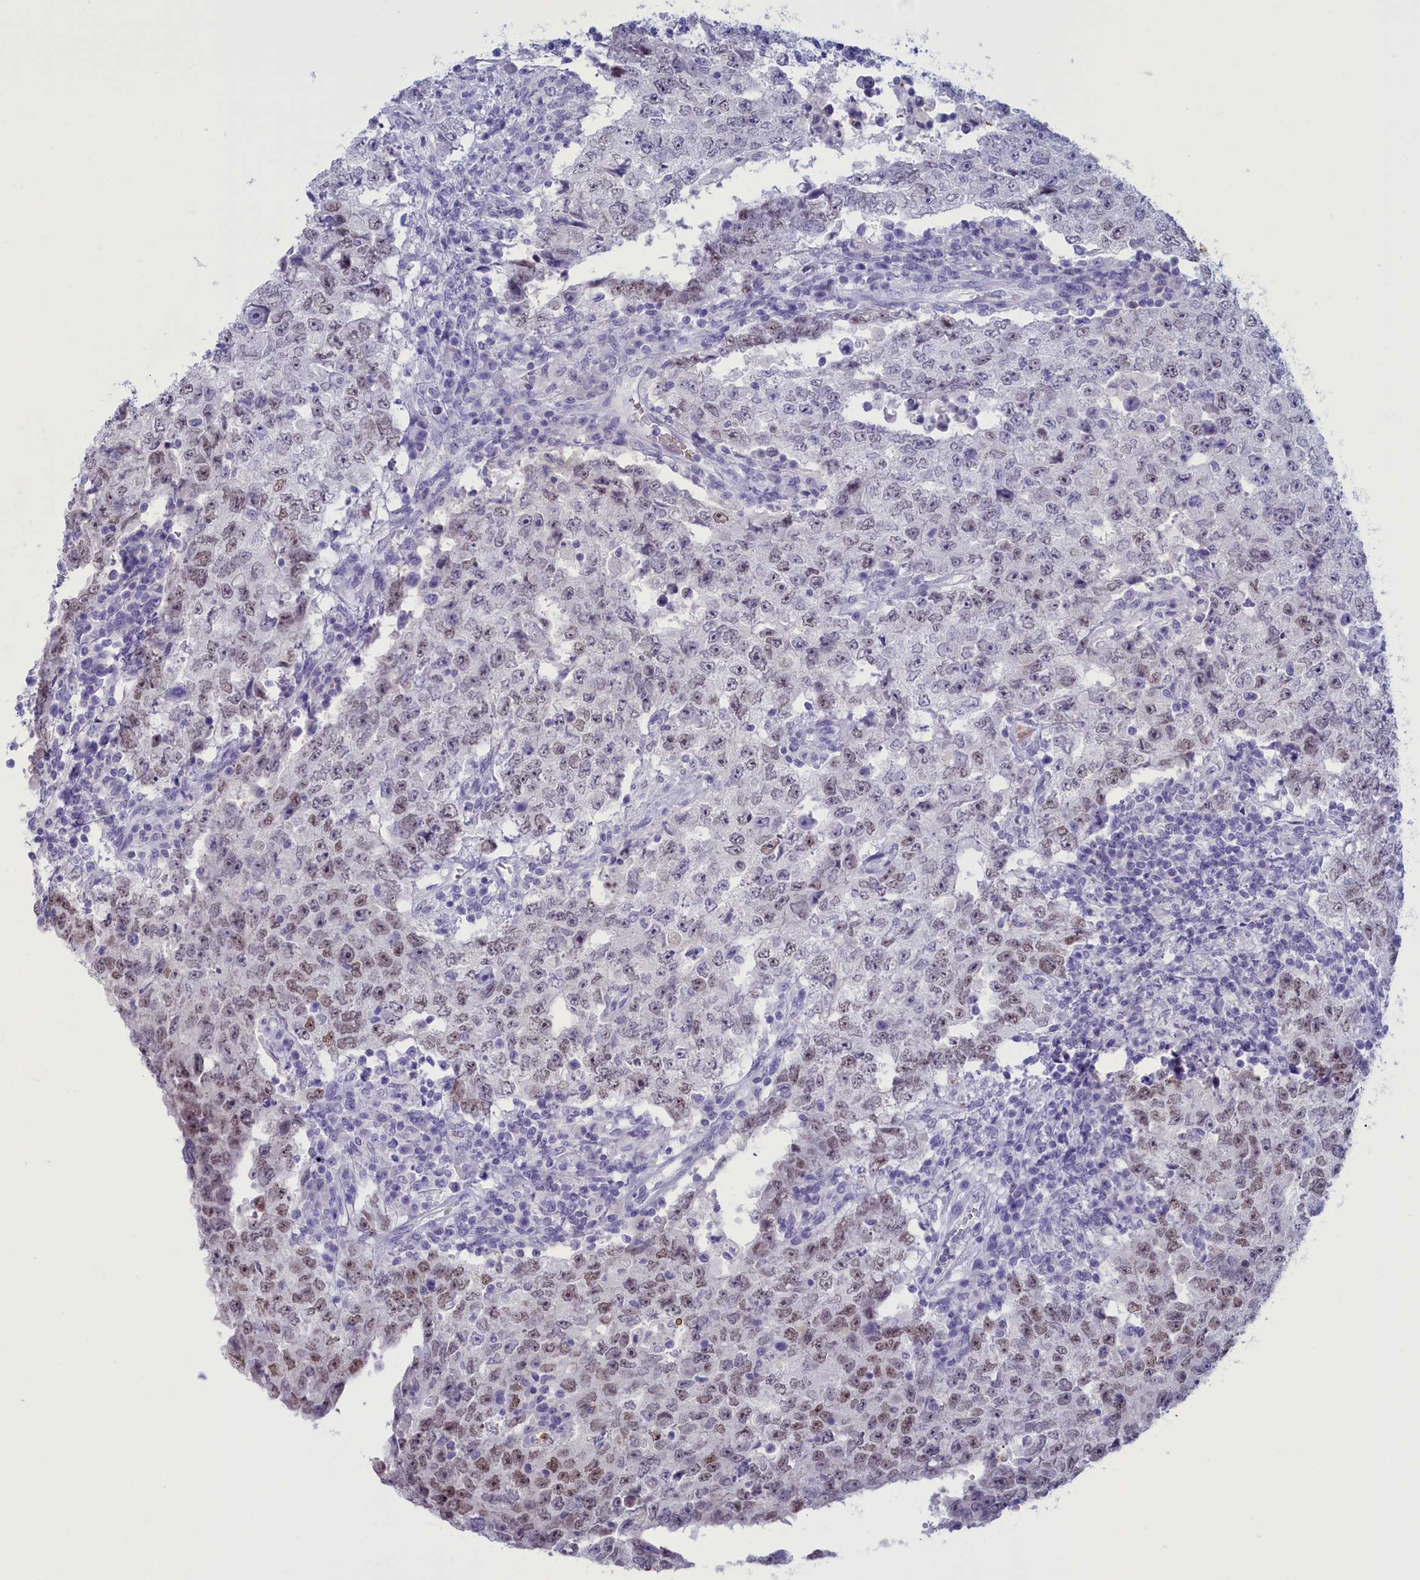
{"staining": {"intensity": "weak", "quantity": "25%-75%", "location": "nuclear"}, "tissue": "testis cancer", "cell_type": "Tumor cells", "image_type": "cancer", "snomed": [{"axis": "morphology", "description": "Carcinoma, Embryonal, NOS"}, {"axis": "topography", "description": "Testis"}], "caption": "This photomicrograph displays testis cancer stained with immunohistochemistry to label a protein in brown. The nuclear of tumor cells show weak positivity for the protein. Nuclei are counter-stained blue.", "gene": "GAPDHS", "patient": {"sex": "male", "age": 26}}